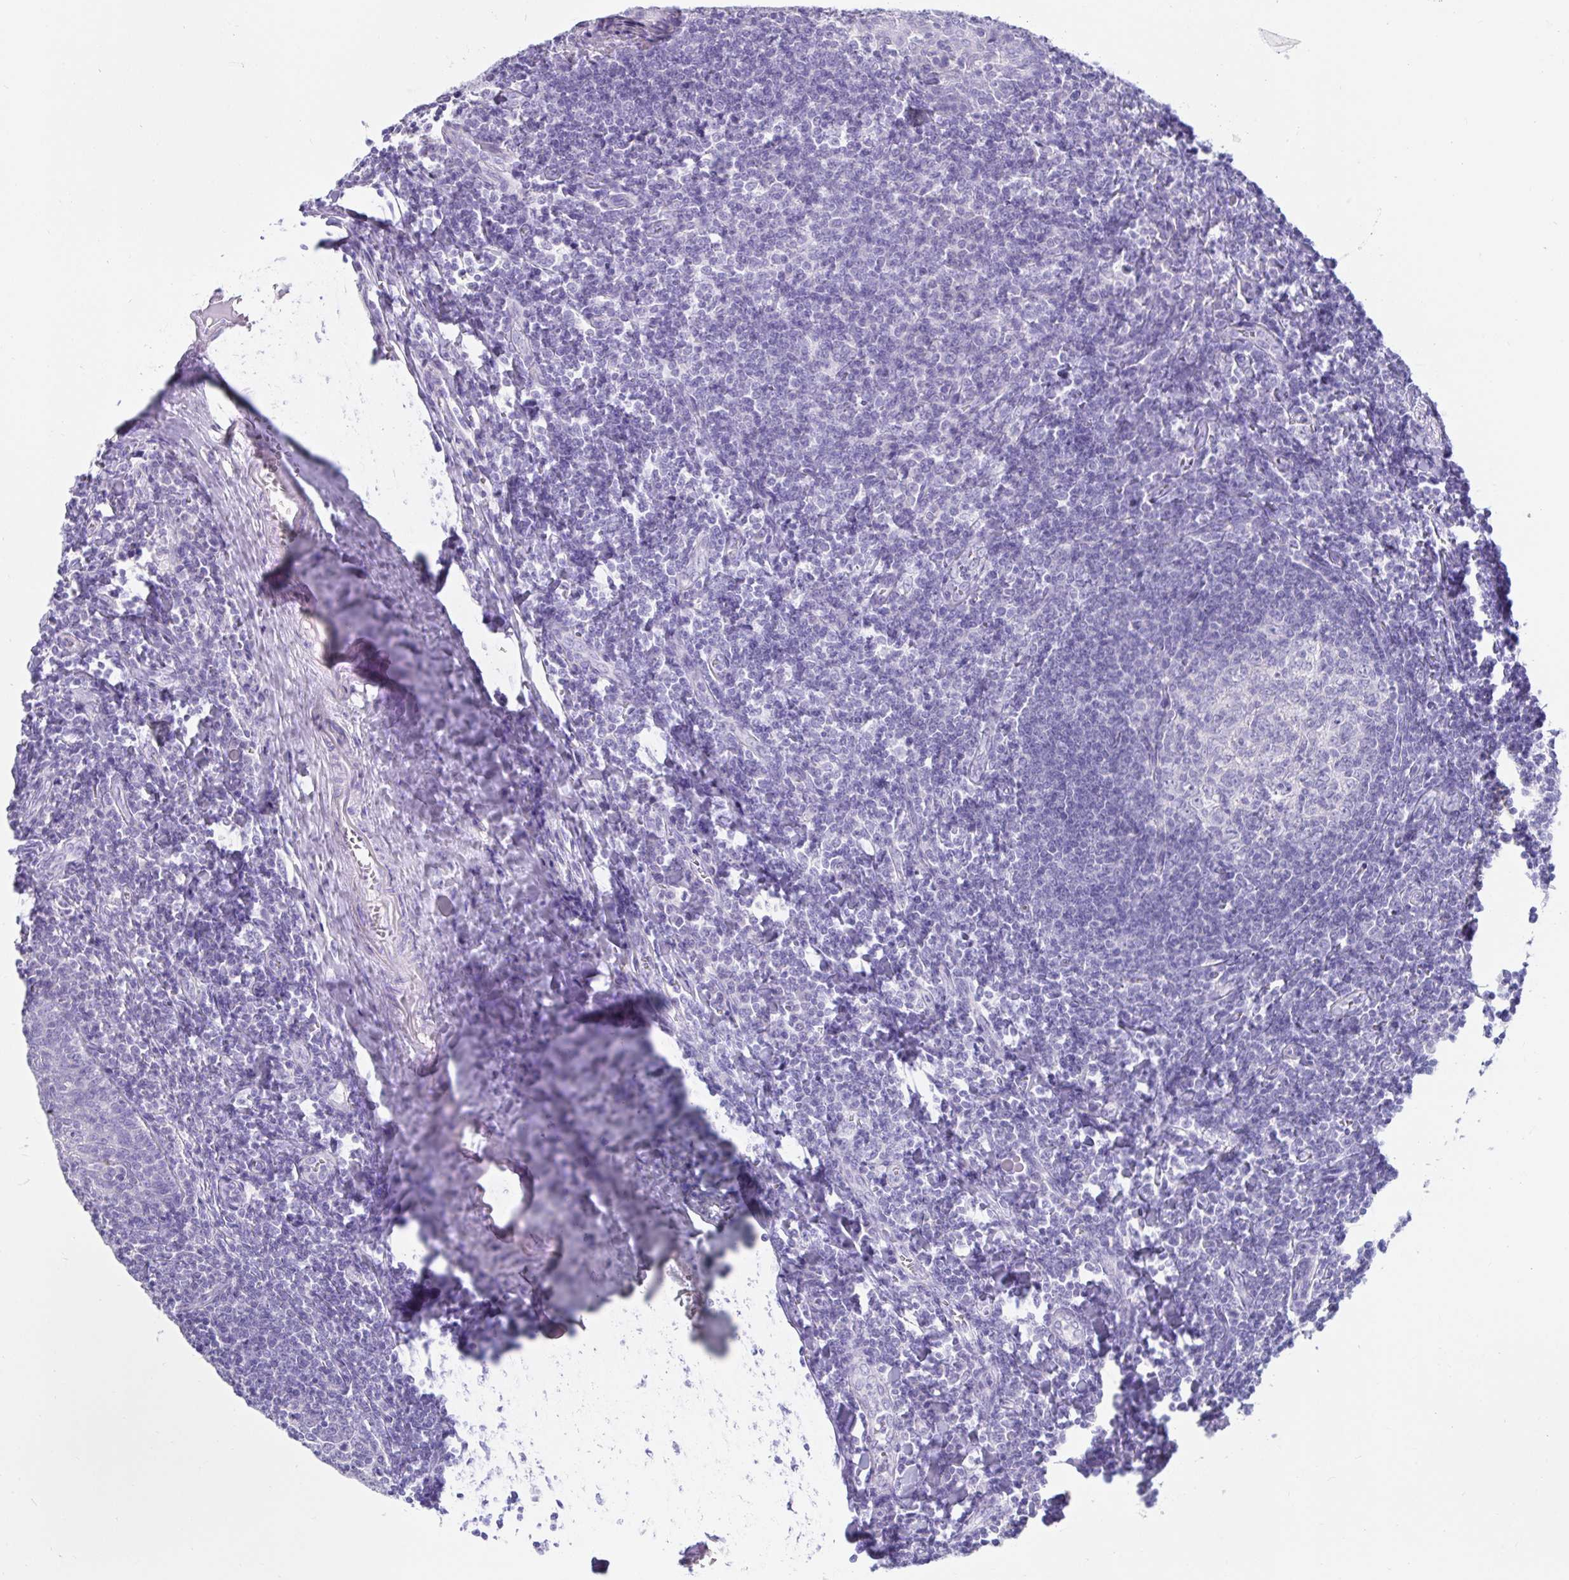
{"staining": {"intensity": "negative", "quantity": "none", "location": "none"}, "tissue": "tonsil", "cell_type": "Germinal center cells", "image_type": "normal", "snomed": [{"axis": "morphology", "description": "Normal tissue, NOS"}, {"axis": "morphology", "description": "Inflammation, NOS"}, {"axis": "topography", "description": "Tonsil"}], "caption": "An immunohistochemistry photomicrograph of normal tonsil is shown. There is no staining in germinal center cells of tonsil. Brightfield microscopy of IHC stained with DAB (brown) and hematoxylin (blue), captured at high magnification.", "gene": "ZPBP2", "patient": {"sex": "female", "age": 31}}